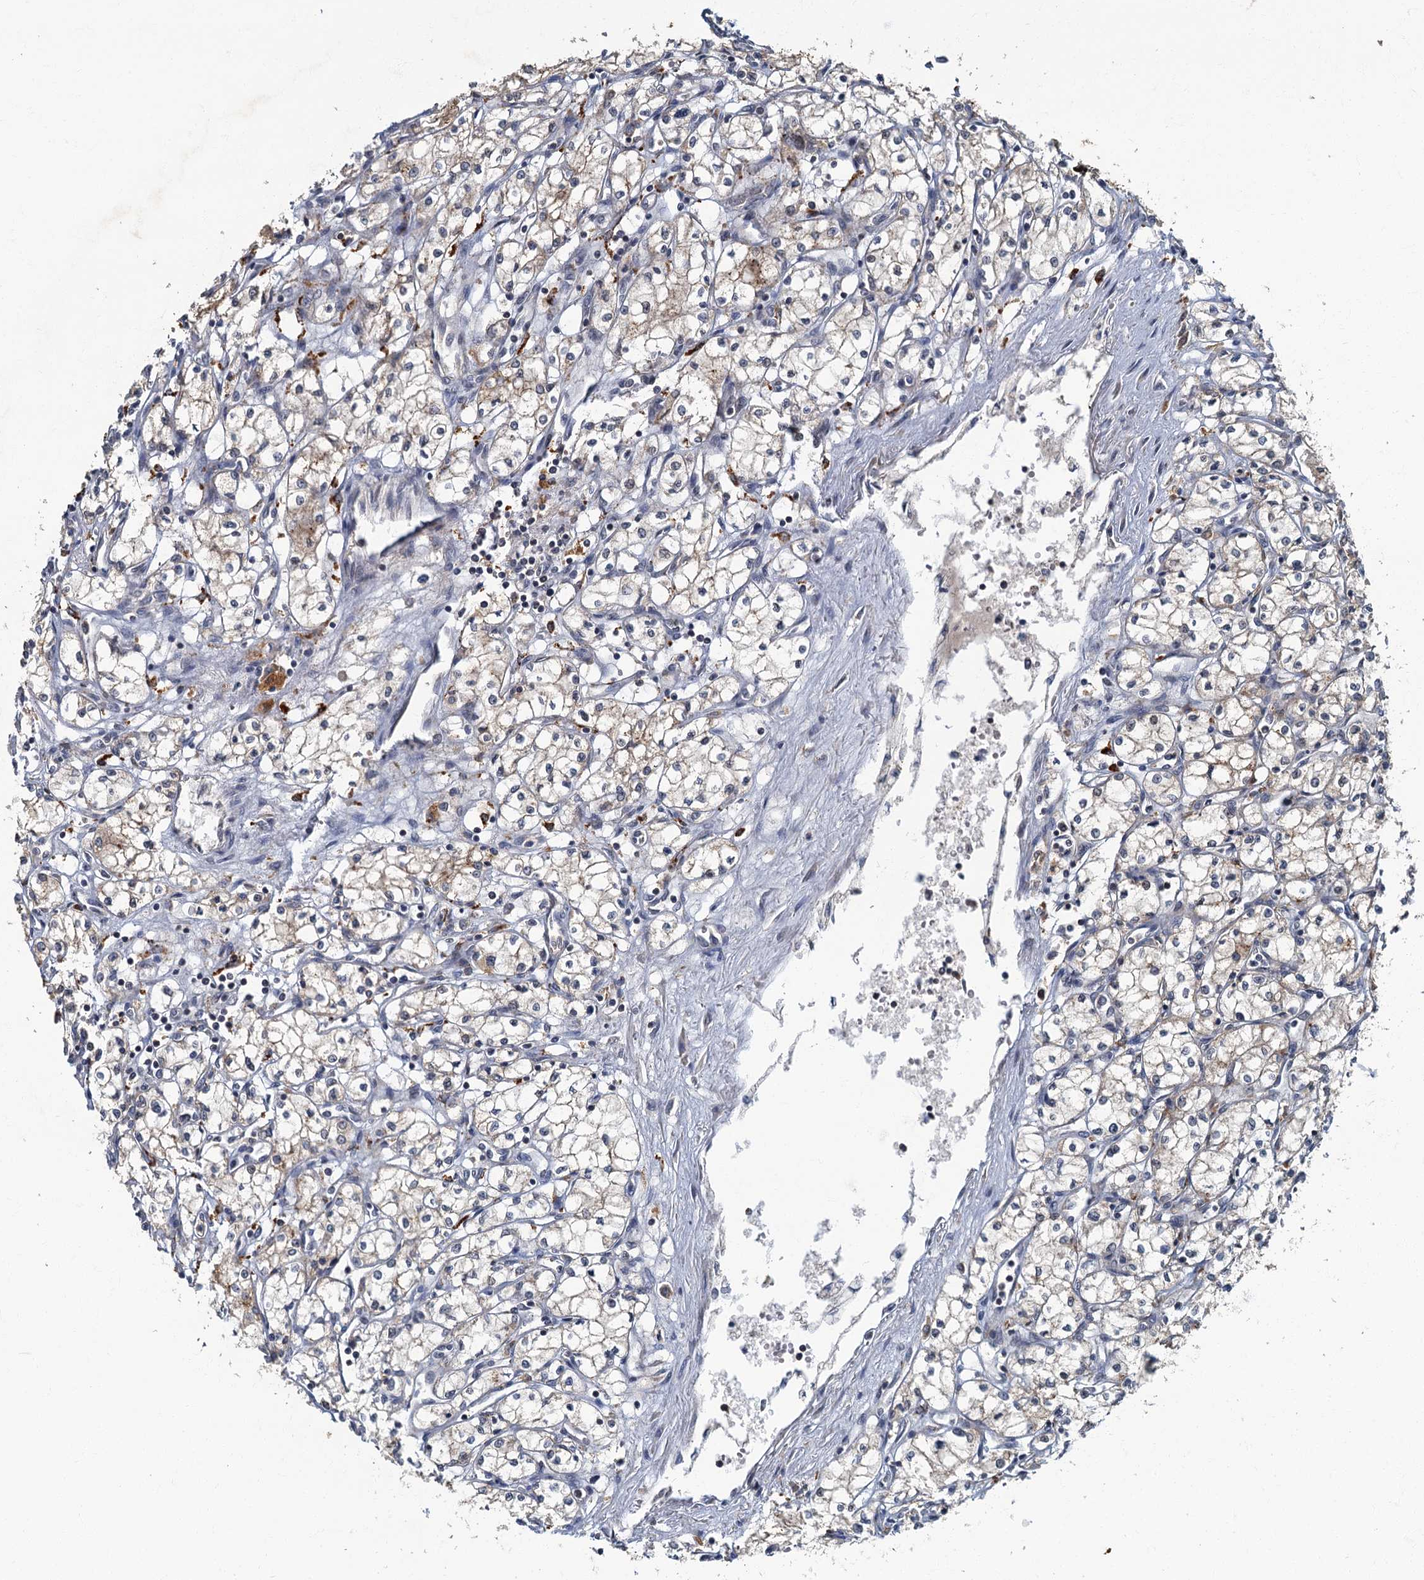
{"staining": {"intensity": "weak", "quantity": "25%-75%", "location": "cytoplasmic/membranous"}, "tissue": "renal cancer", "cell_type": "Tumor cells", "image_type": "cancer", "snomed": [{"axis": "morphology", "description": "Adenocarcinoma, NOS"}, {"axis": "topography", "description": "Kidney"}], "caption": "Adenocarcinoma (renal) stained with DAB IHC shows low levels of weak cytoplasmic/membranous staining in about 25%-75% of tumor cells.", "gene": "WDCP", "patient": {"sex": "male", "age": 59}}